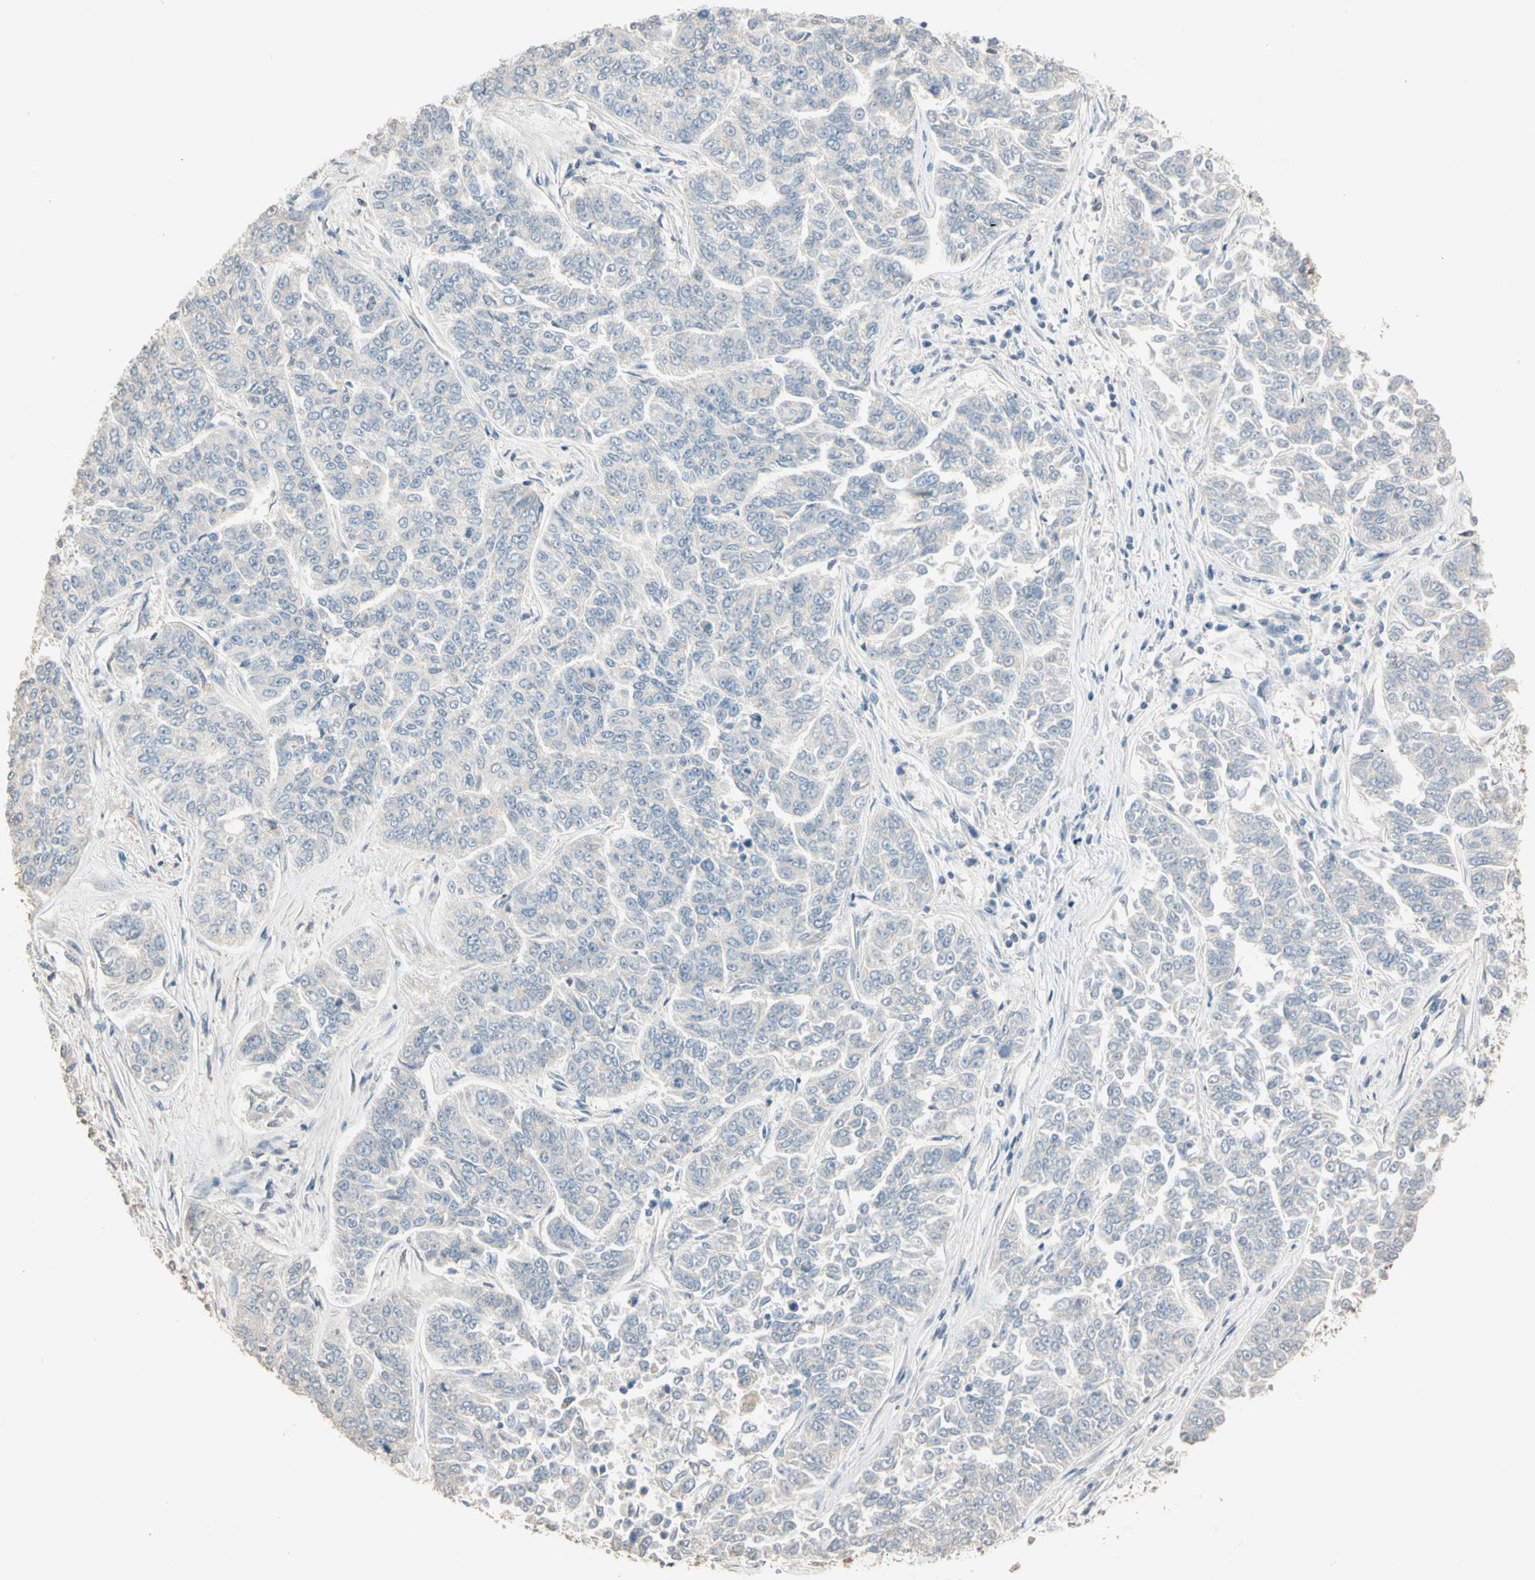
{"staining": {"intensity": "negative", "quantity": "none", "location": "none"}, "tissue": "lung cancer", "cell_type": "Tumor cells", "image_type": "cancer", "snomed": [{"axis": "morphology", "description": "Adenocarcinoma, NOS"}, {"axis": "topography", "description": "Lung"}], "caption": "DAB immunohistochemical staining of human lung cancer demonstrates no significant expression in tumor cells.", "gene": "MAP3K7", "patient": {"sex": "male", "age": 84}}